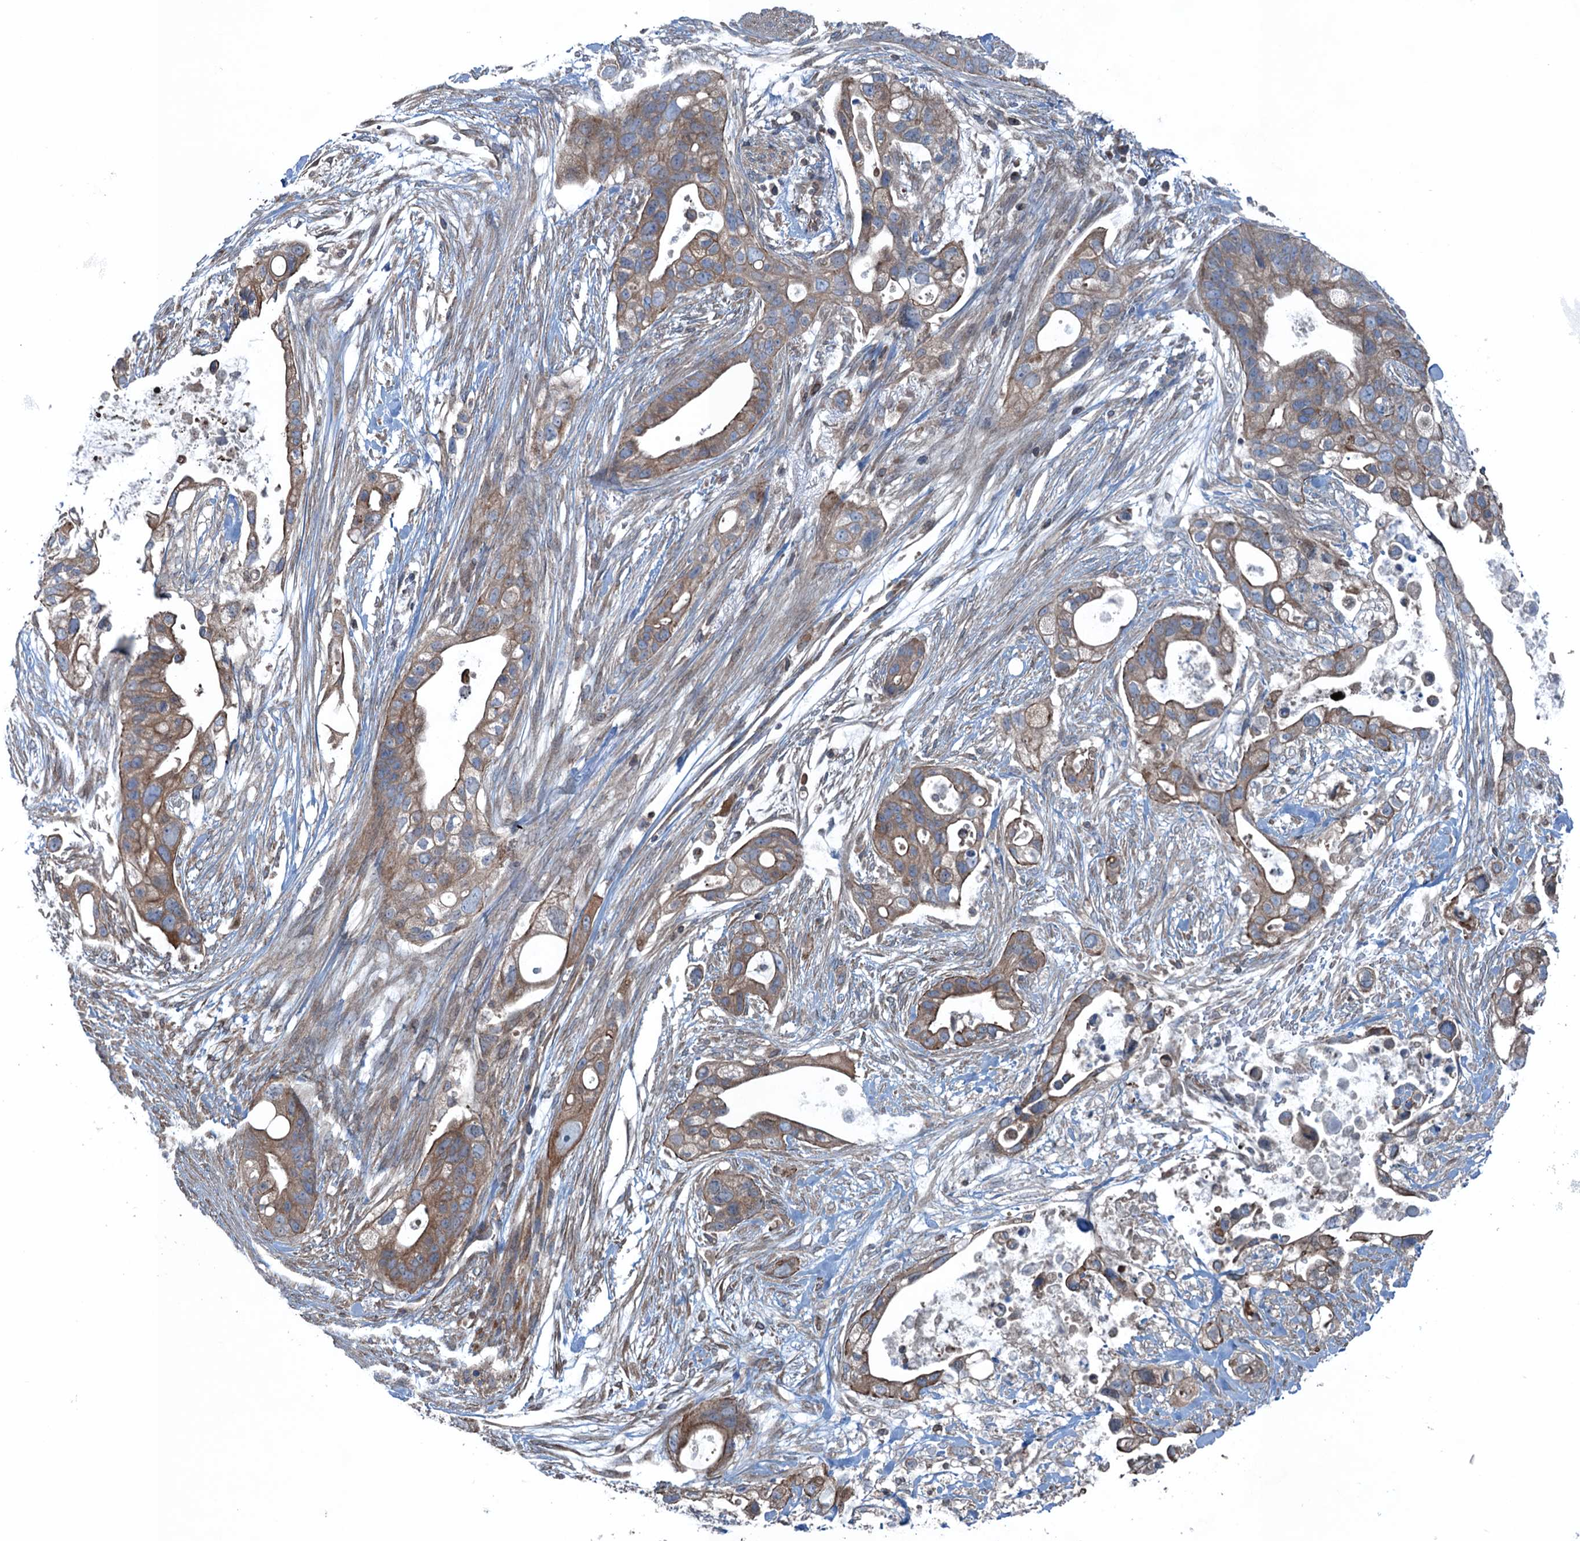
{"staining": {"intensity": "moderate", "quantity": ">75%", "location": "cytoplasmic/membranous"}, "tissue": "pancreatic cancer", "cell_type": "Tumor cells", "image_type": "cancer", "snomed": [{"axis": "morphology", "description": "Adenocarcinoma, NOS"}, {"axis": "topography", "description": "Pancreas"}], "caption": "Immunohistochemistry (DAB) staining of adenocarcinoma (pancreatic) demonstrates moderate cytoplasmic/membranous protein expression in approximately >75% of tumor cells.", "gene": "TRAPPC8", "patient": {"sex": "male", "age": 53}}